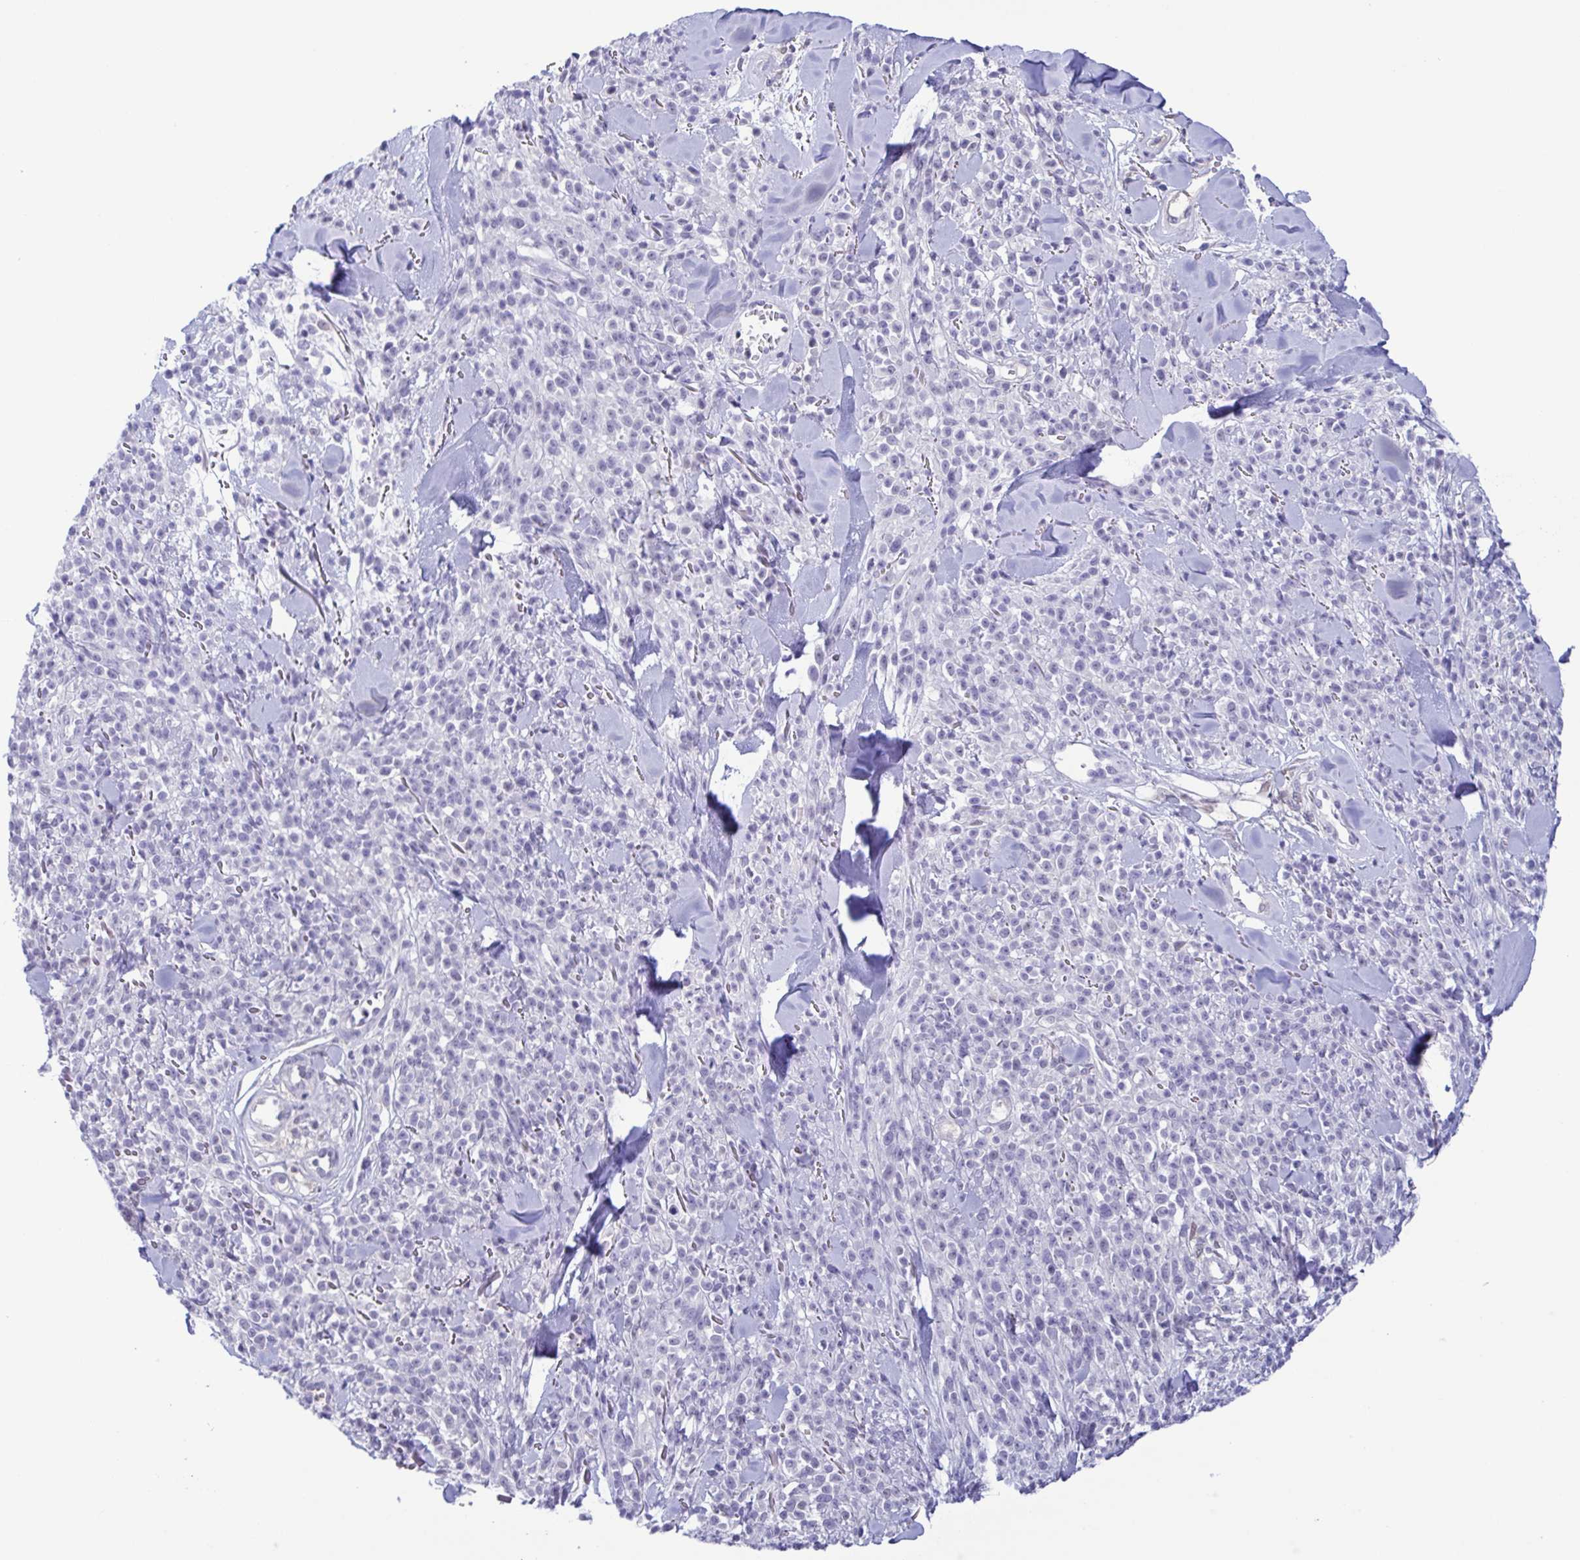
{"staining": {"intensity": "negative", "quantity": "none", "location": "none"}, "tissue": "melanoma", "cell_type": "Tumor cells", "image_type": "cancer", "snomed": [{"axis": "morphology", "description": "Malignant melanoma, NOS"}, {"axis": "topography", "description": "Skin"}, {"axis": "topography", "description": "Skin of trunk"}], "caption": "A micrograph of malignant melanoma stained for a protein exhibits no brown staining in tumor cells.", "gene": "LDHC", "patient": {"sex": "male", "age": 74}}